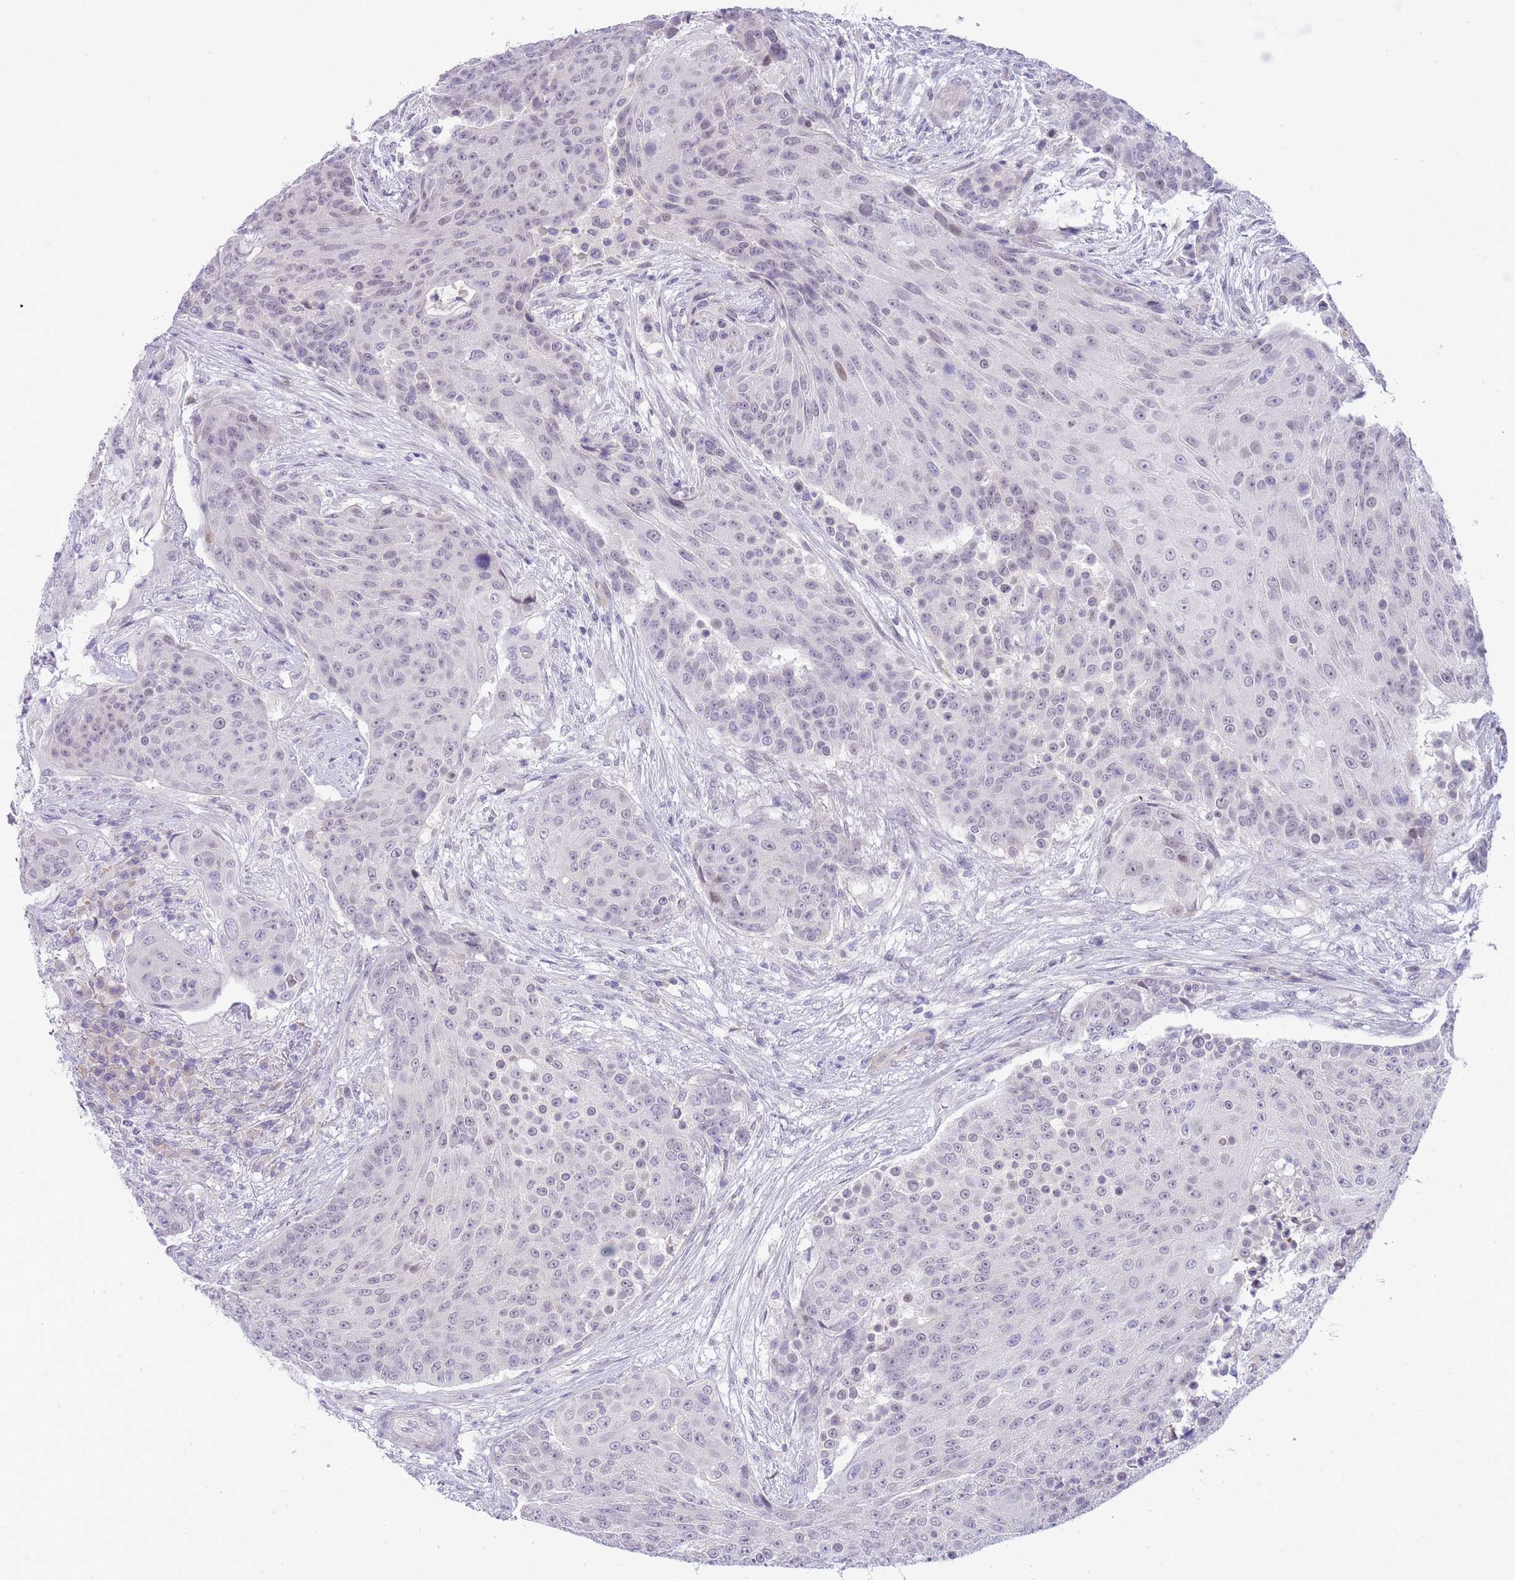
{"staining": {"intensity": "weak", "quantity": "25%-75%", "location": "nuclear"}, "tissue": "urothelial cancer", "cell_type": "Tumor cells", "image_type": "cancer", "snomed": [{"axis": "morphology", "description": "Urothelial carcinoma, High grade"}, {"axis": "topography", "description": "Urinary bladder"}], "caption": "The image exhibits immunohistochemical staining of urothelial cancer. There is weak nuclear staining is seen in about 25%-75% of tumor cells.", "gene": "PRR23B", "patient": {"sex": "female", "age": 63}}